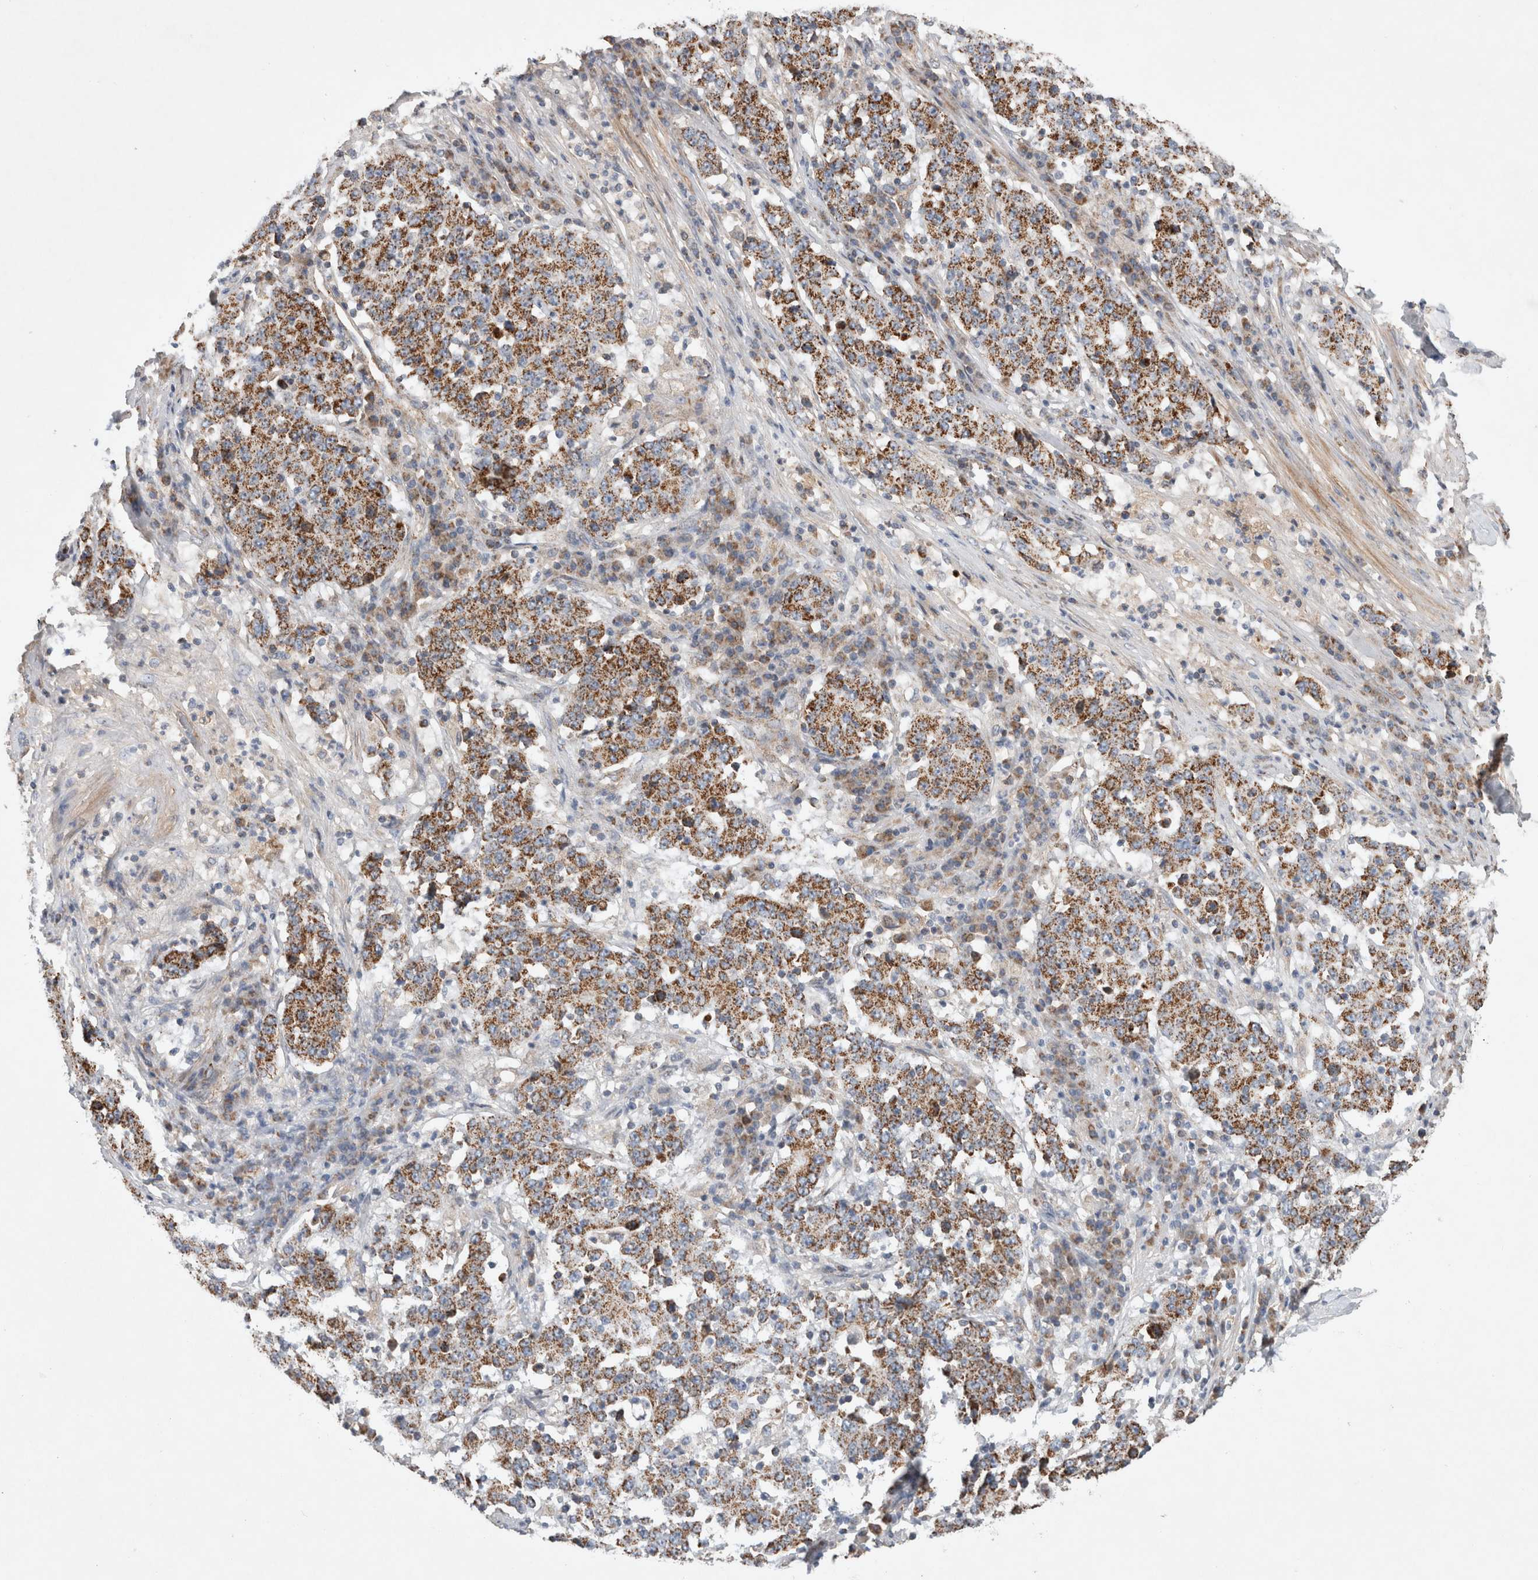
{"staining": {"intensity": "moderate", "quantity": ">75%", "location": "cytoplasmic/membranous"}, "tissue": "stomach cancer", "cell_type": "Tumor cells", "image_type": "cancer", "snomed": [{"axis": "morphology", "description": "Adenocarcinoma, NOS"}, {"axis": "topography", "description": "Stomach"}], "caption": "High-power microscopy captured an immunohistochemistry micrograph of stomach cancer (adenocarcinoma), revealing moderate cytoplasmic/membranous staining in about >75% of tumor cells. Nuclei are stained in blue.", "gene": "MRPS28", "patient": {"sex": "male", "age": 59}}